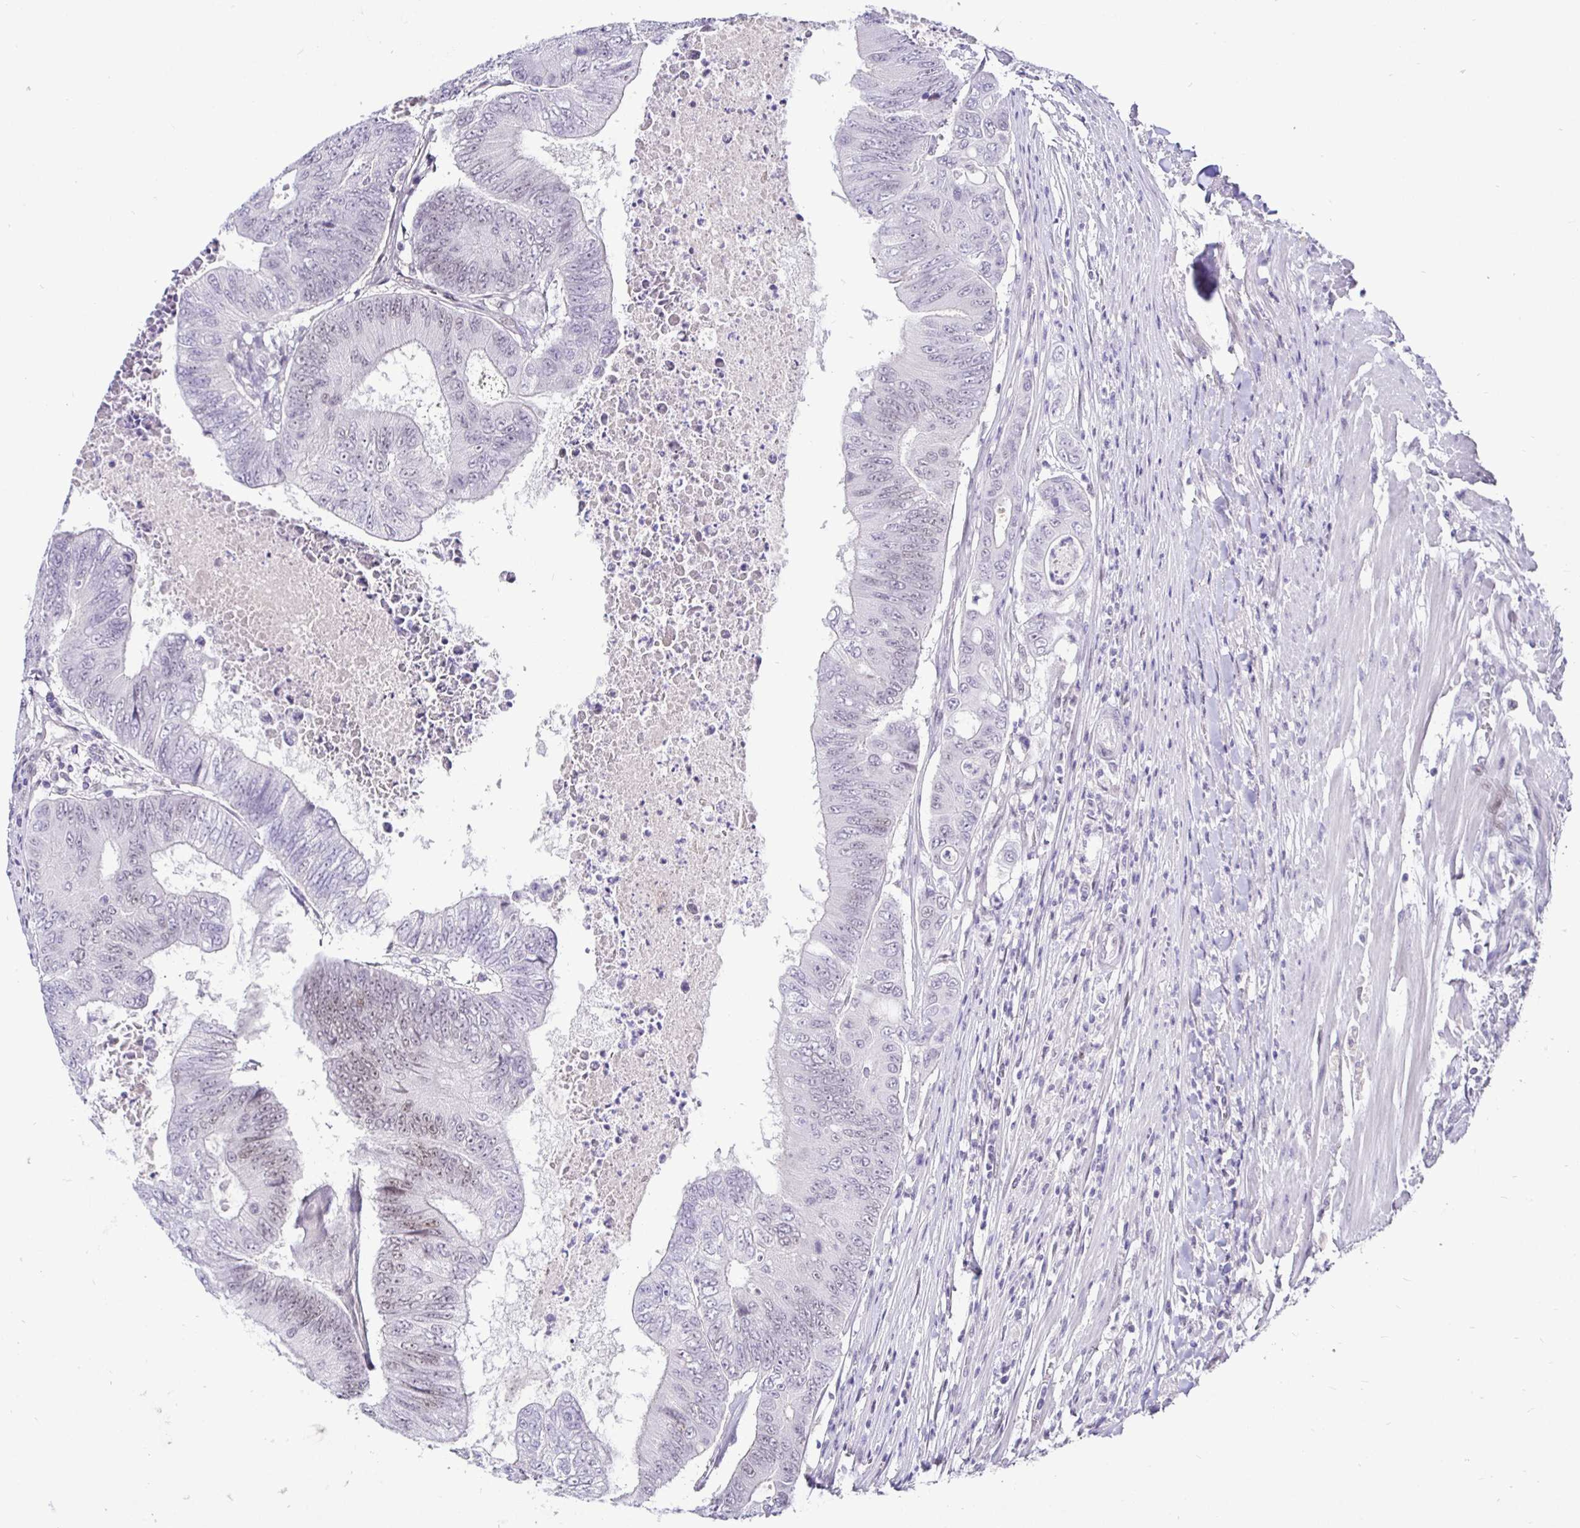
{"staining": {"intensity": "weak", "quantity": "25%-75%", "location": "nuclear"}, "tissue": "colorectal cancer", "cell_type": "Tumor cells", "image_type": "cancer", "snomed": [{"axis": "morphology", "description": "Adenocarcinoma, NOS"}, {"axis": "topography", "description": "Colon"}], "caption": "DAB (3,3'-diaminobenzidine) immunohistochemical staining of colorectal cancer (adenocarcinoma) displays weak nuclear protein expression in approximately 25%-75% of tumor cells. The staining is performed using DAB (3,3'-diaminobenzidine) brown chromogen to label protein expression. The nuclei are counter-stained blue using hematoxylin.", "gene": "NUP188", "patient": {"sex": "female", "age": 48}}